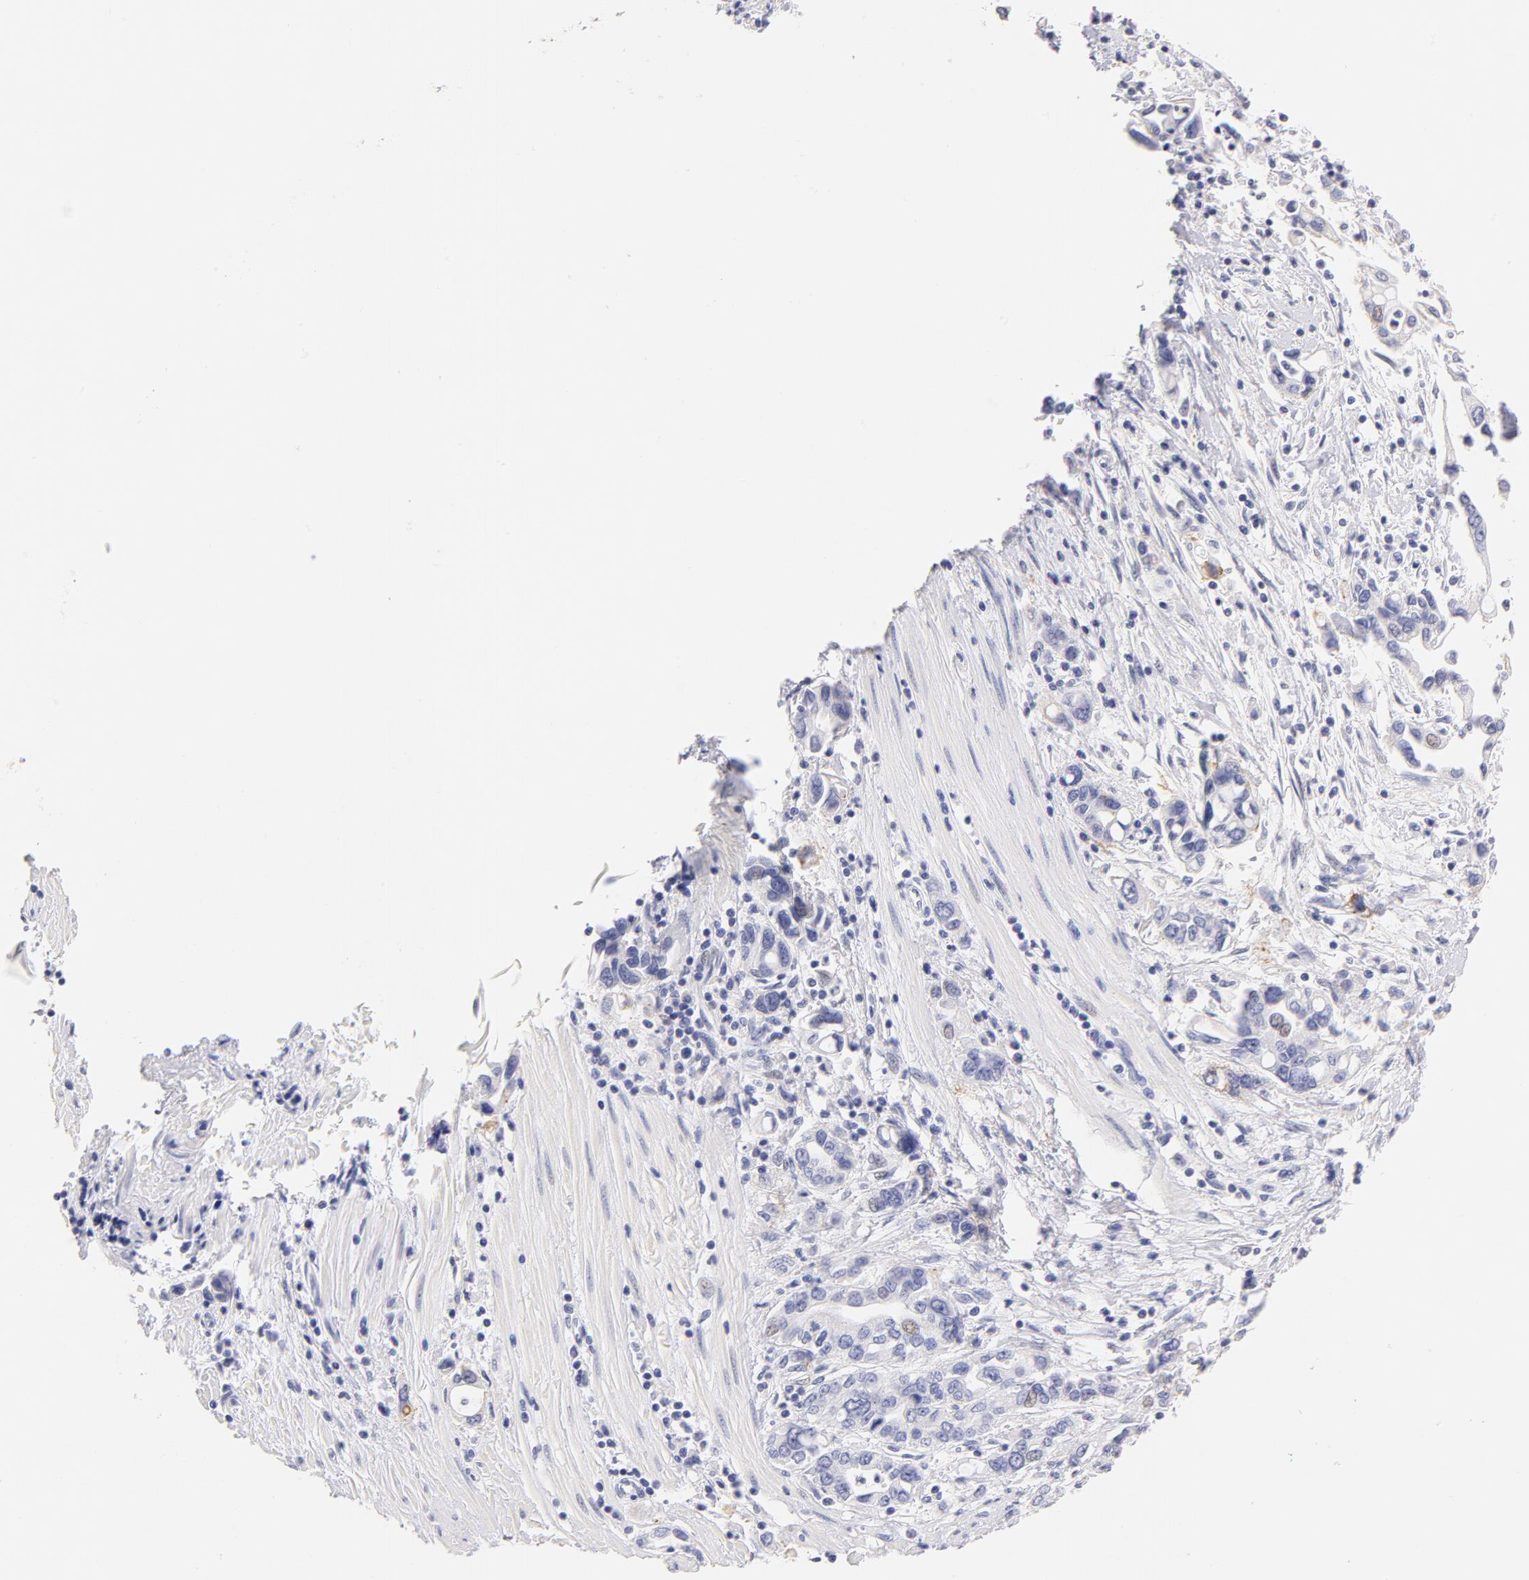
{"staining": {"intensity": "weak", "quantity": "<25%", "location": "nuclear"}, "tissue": "pancreatic cancer", "cell_type": "Tumor cells", "image_type": "cancer", "snomed": [{"axis": "morphology", "description": "Adenocarcinoma, NOS"}, {"axis": "topography", "description": "Pancreas"}], "caption": "Immunohistochemistry (IHC) micrograph of human adenocarcinoma (pancreatic) stained for a protein (brown), which exhibits no staining in tumor cells.", "gene": "CD44", "patient": {"sex": "female", "age": 57}}